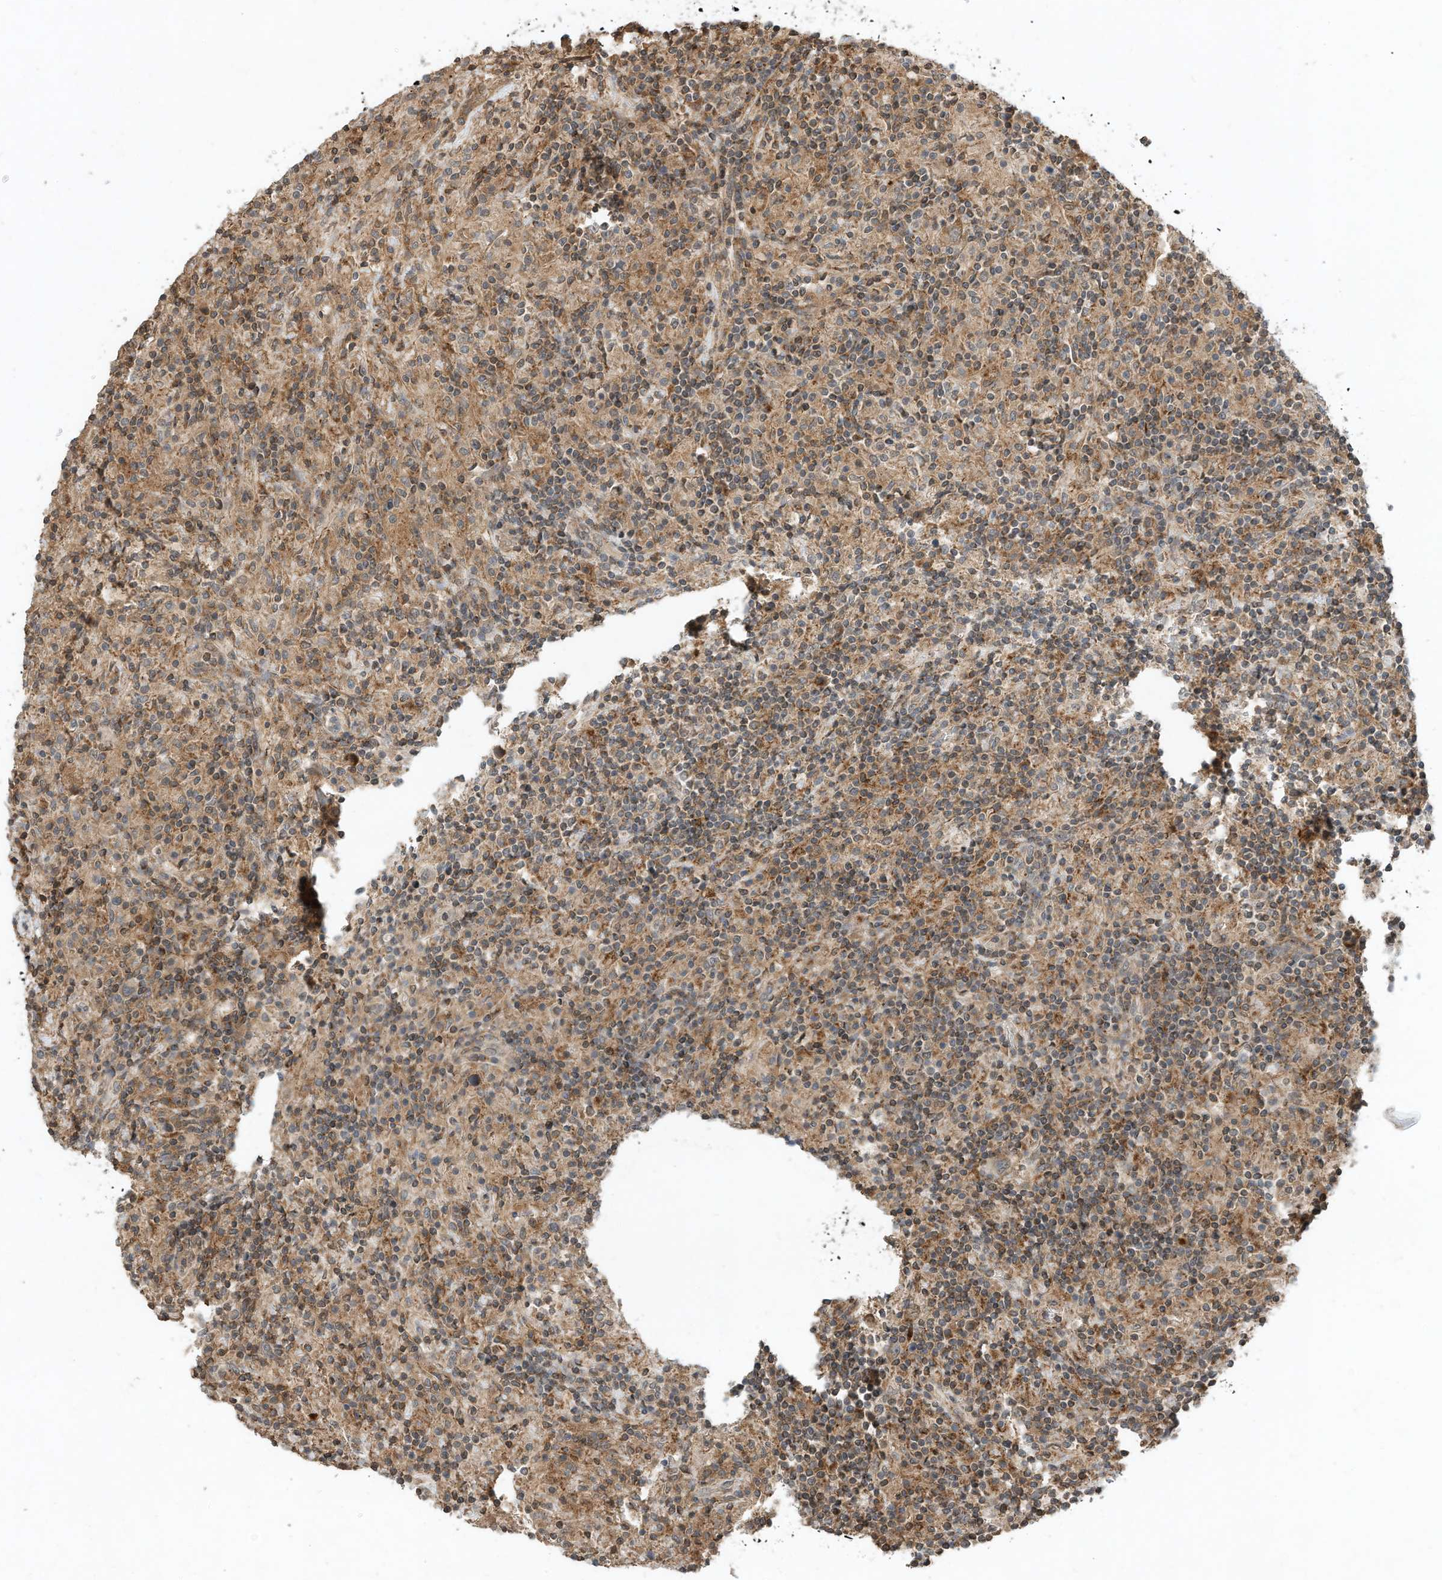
{"staining": {"intensity": "moderate", "quantity": "25%-75%", "location": "cytoplasmic/membranous"}, "tissue": "lymphoma", "cell_type": "Tumor cells", "image_type": "cancer", "snomed": [{"axis": "morphology", "description": "Hodgkin's disease, NOS"}, {"axis": "topography", "description": "Lymph node"}], "caption": "The photomicrograph reveals staining of Hodgkin's disease, revealing moderate cytoplasmic/membranous protein staining (brown color) within tumor cells.", "gene": "CPAMD8", "patient": {"sex": "male", "age": 70}}